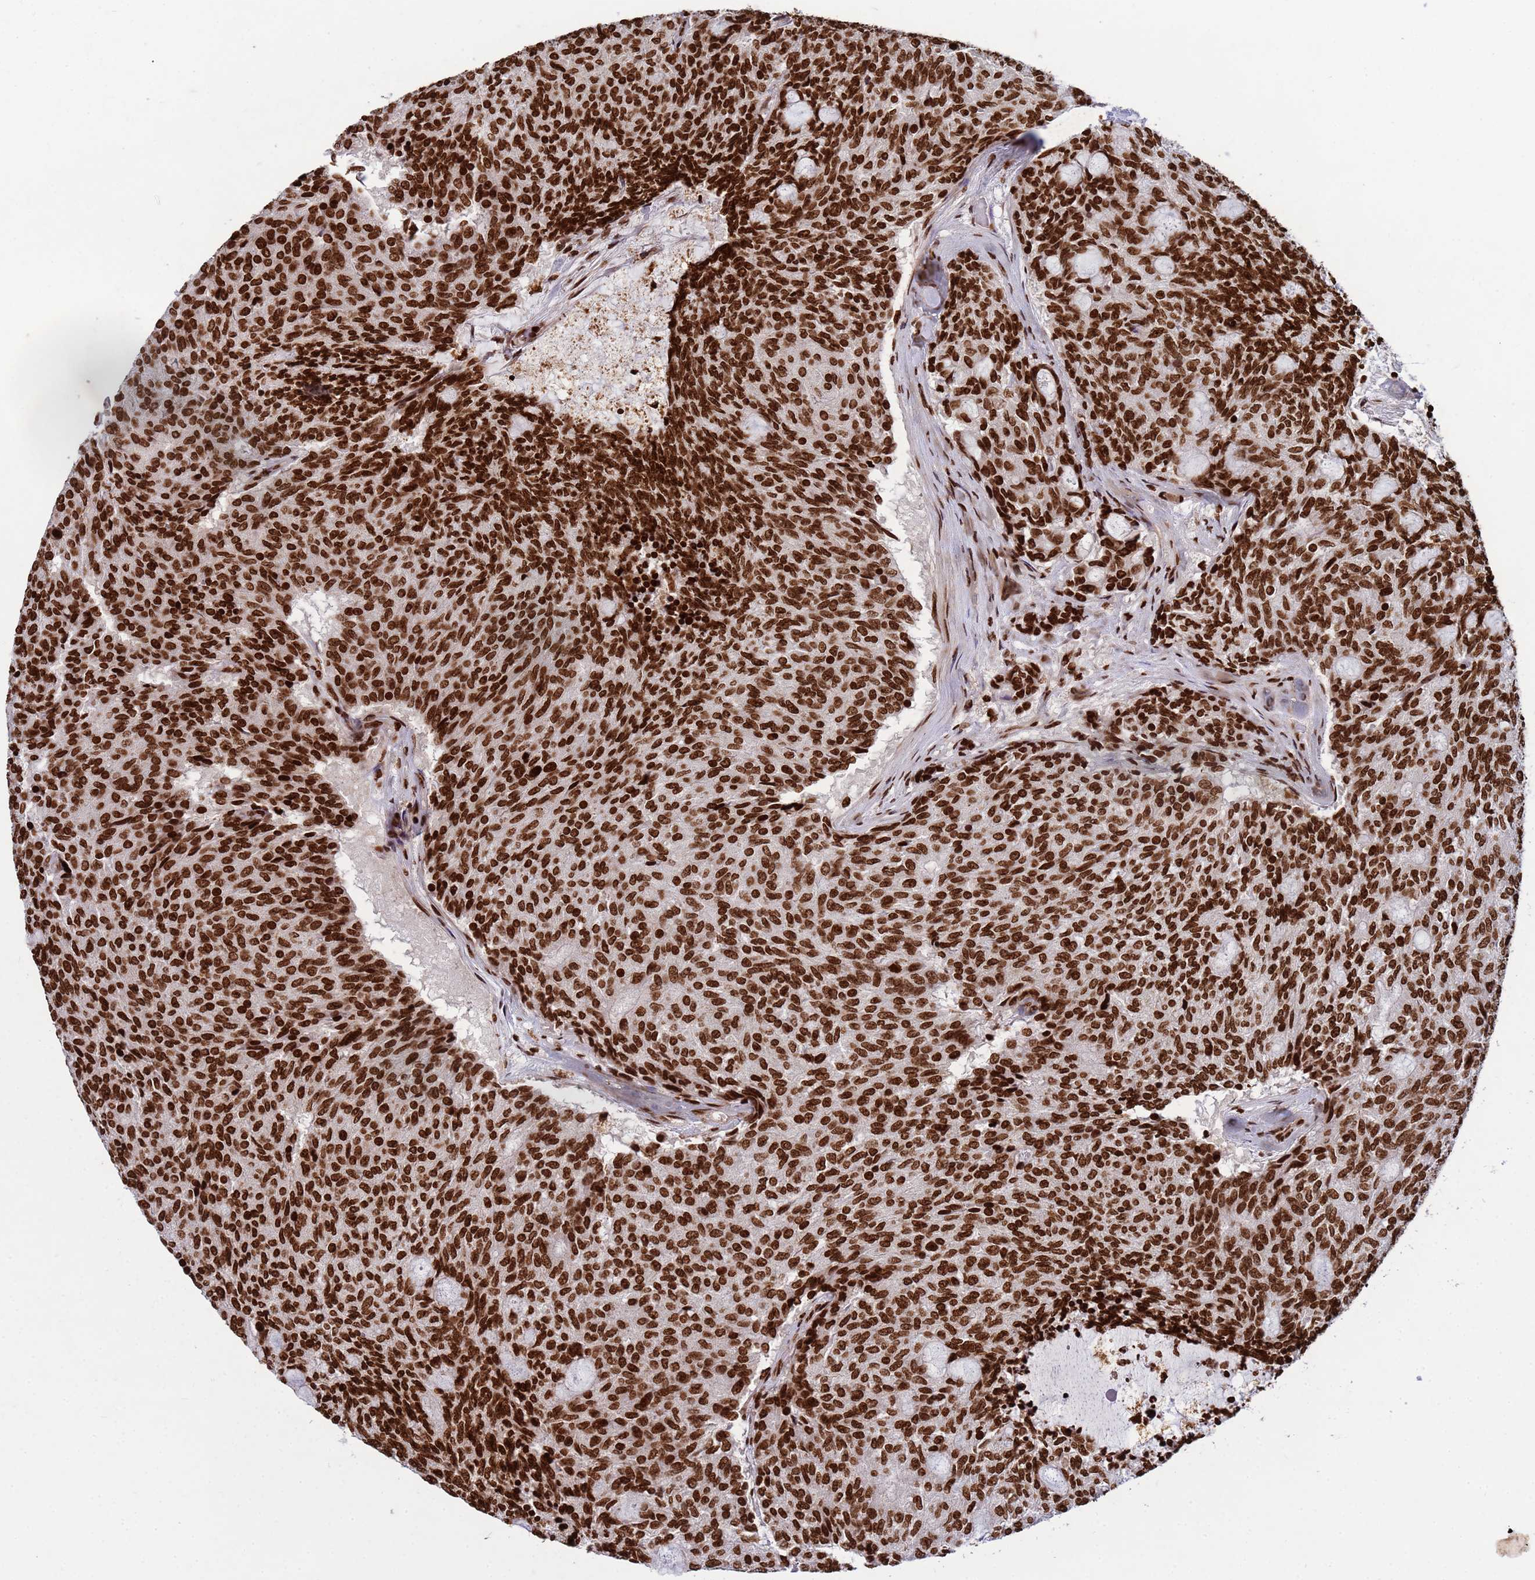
{"staining": {"intensity": "strong", "quantity": ">75%", "location": "nuclear"}, "tissue": "carcinoid", "cell_type": "Tumor cells", "image_type": "cancer", "snomed": [{"axis": "morphology", "description": "Carcinoid, malignant, NOS"}, {"axis": "topography", "description": "Pancreas"}], "caption": "Protein expression analysis of malignant carcinoid shows strong nuclear staining in about >75% of tumor cells.", "gene": "H3-3B", "patient": {"sex": "female", "age": 54}}